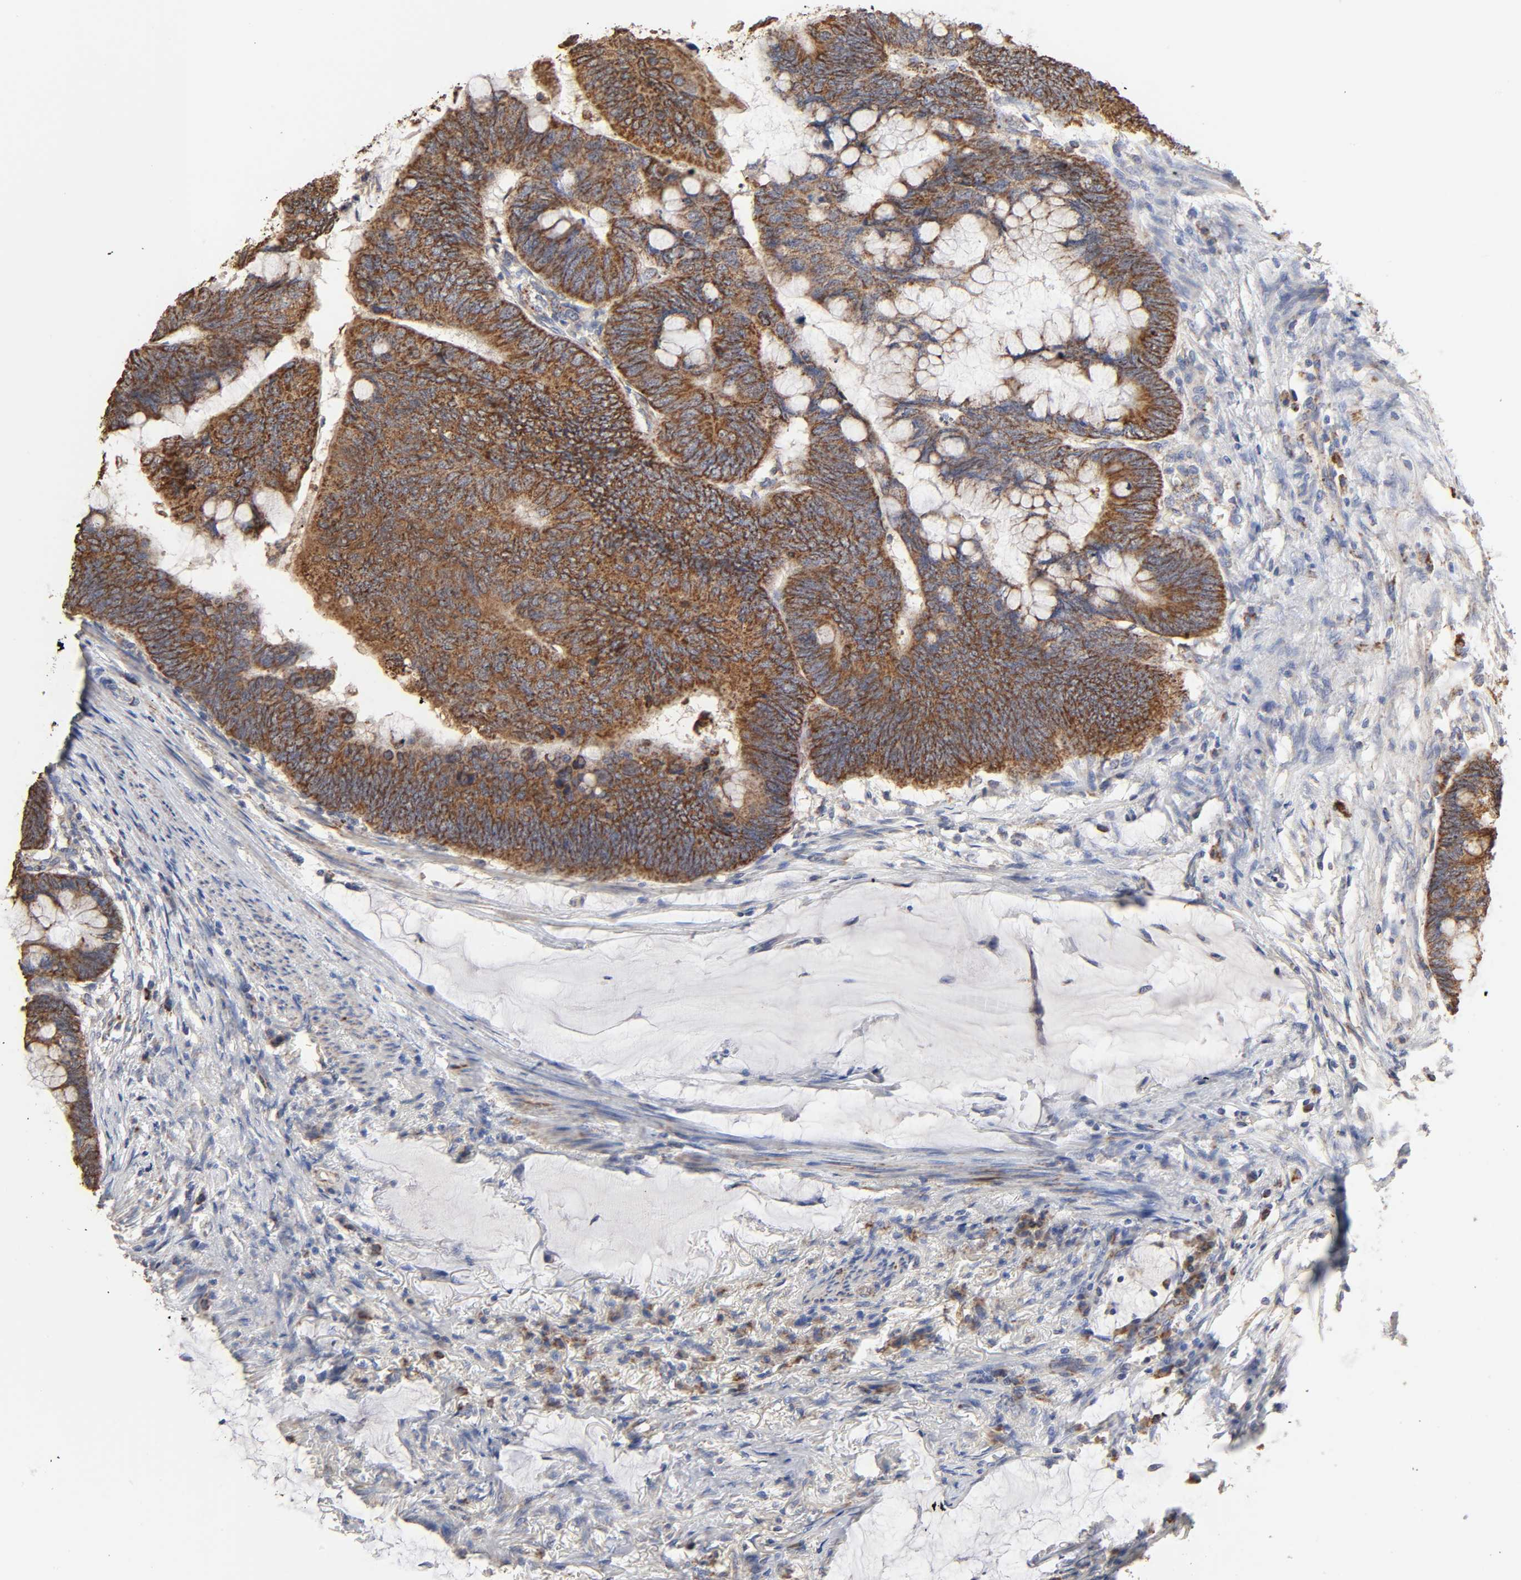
{"staining": {"intensity": "strong", "quantity": ">75%", "location": "cytoplasmic/membranous"}, "tissue": "colorectal cancer", "cell_type": "Tumor cells", "image_type": "cancer", "snomed": [{"axis": "morphology", "description": "Normal tissue, NOS"}, {"axis": "morphology", "description": "Adenocarcinoma, NOS"}, {"axis": "topography", "description": "Rectum"}, {"axis": "topography", "description": "Peripheral nerve tissue"}], "caption": "Strong cytoplasmic/membranous positivity for a protein is appreciated in approximately >75% of tumor cells of colorectal adenocarcinoma using IHC.", "gene": "CYCS", "patient": {"sex": "male", "age": 92}}